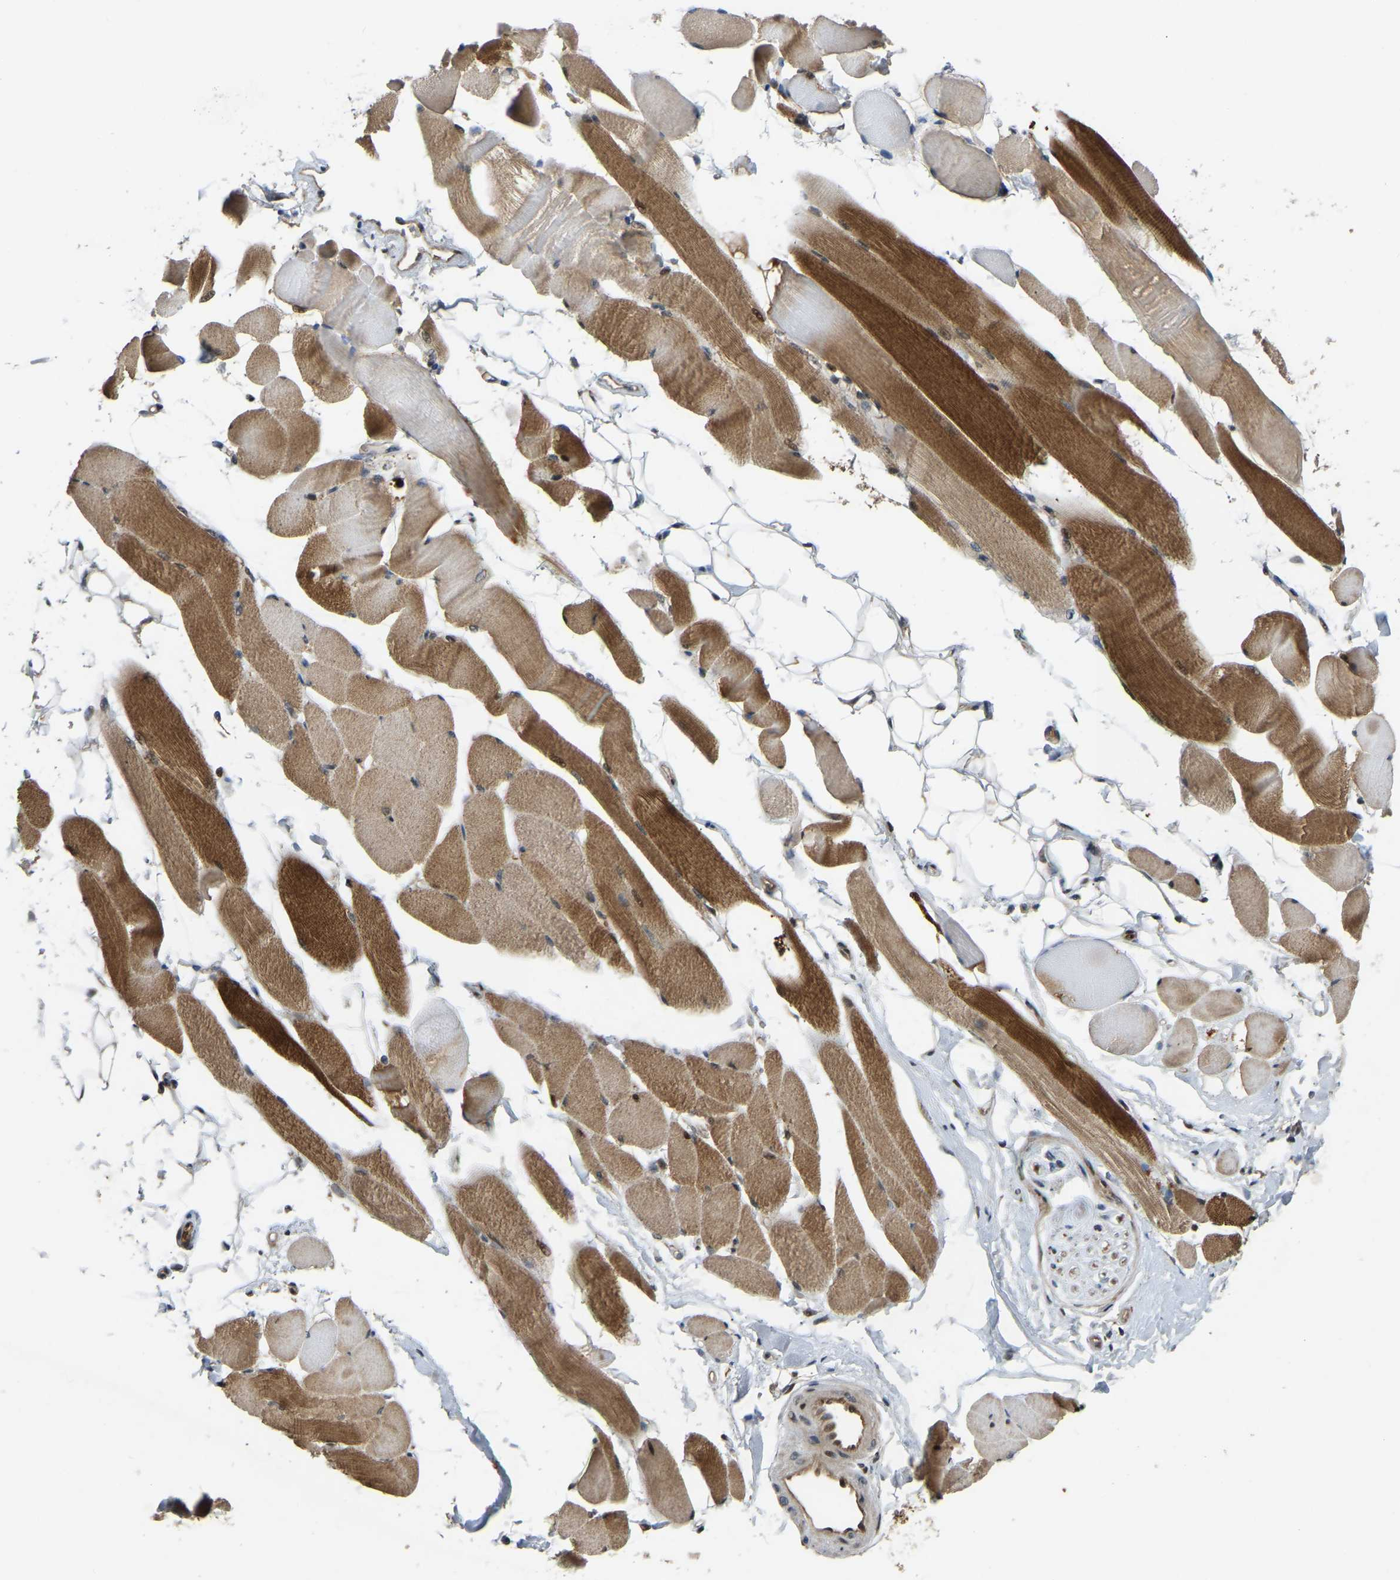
{"staining": {"intensity": "strong", "quantity": ">75%", "location": "cytoplasmic/membranous"}, "tissue": "skeletal muscle", "cell_type": "Myocytes", "image_type": "normal", "snomed": [{"axis": "morphology", "description": "Normal tissue, NOS"}, {"axis": "topography", "description": "Skeletal muscle"}, {"axis": "topography", "description": "Peripheral nerve tissue"}], "caption": "Strong cytoplasmic/membranous staining for a protein is present in approximately >75% of myocytes of unremarkable skeletal muscle using immunohistochemistry (IHC).", "gene": "C21orf91", "patient": {"sex": "female", "age": 84}}